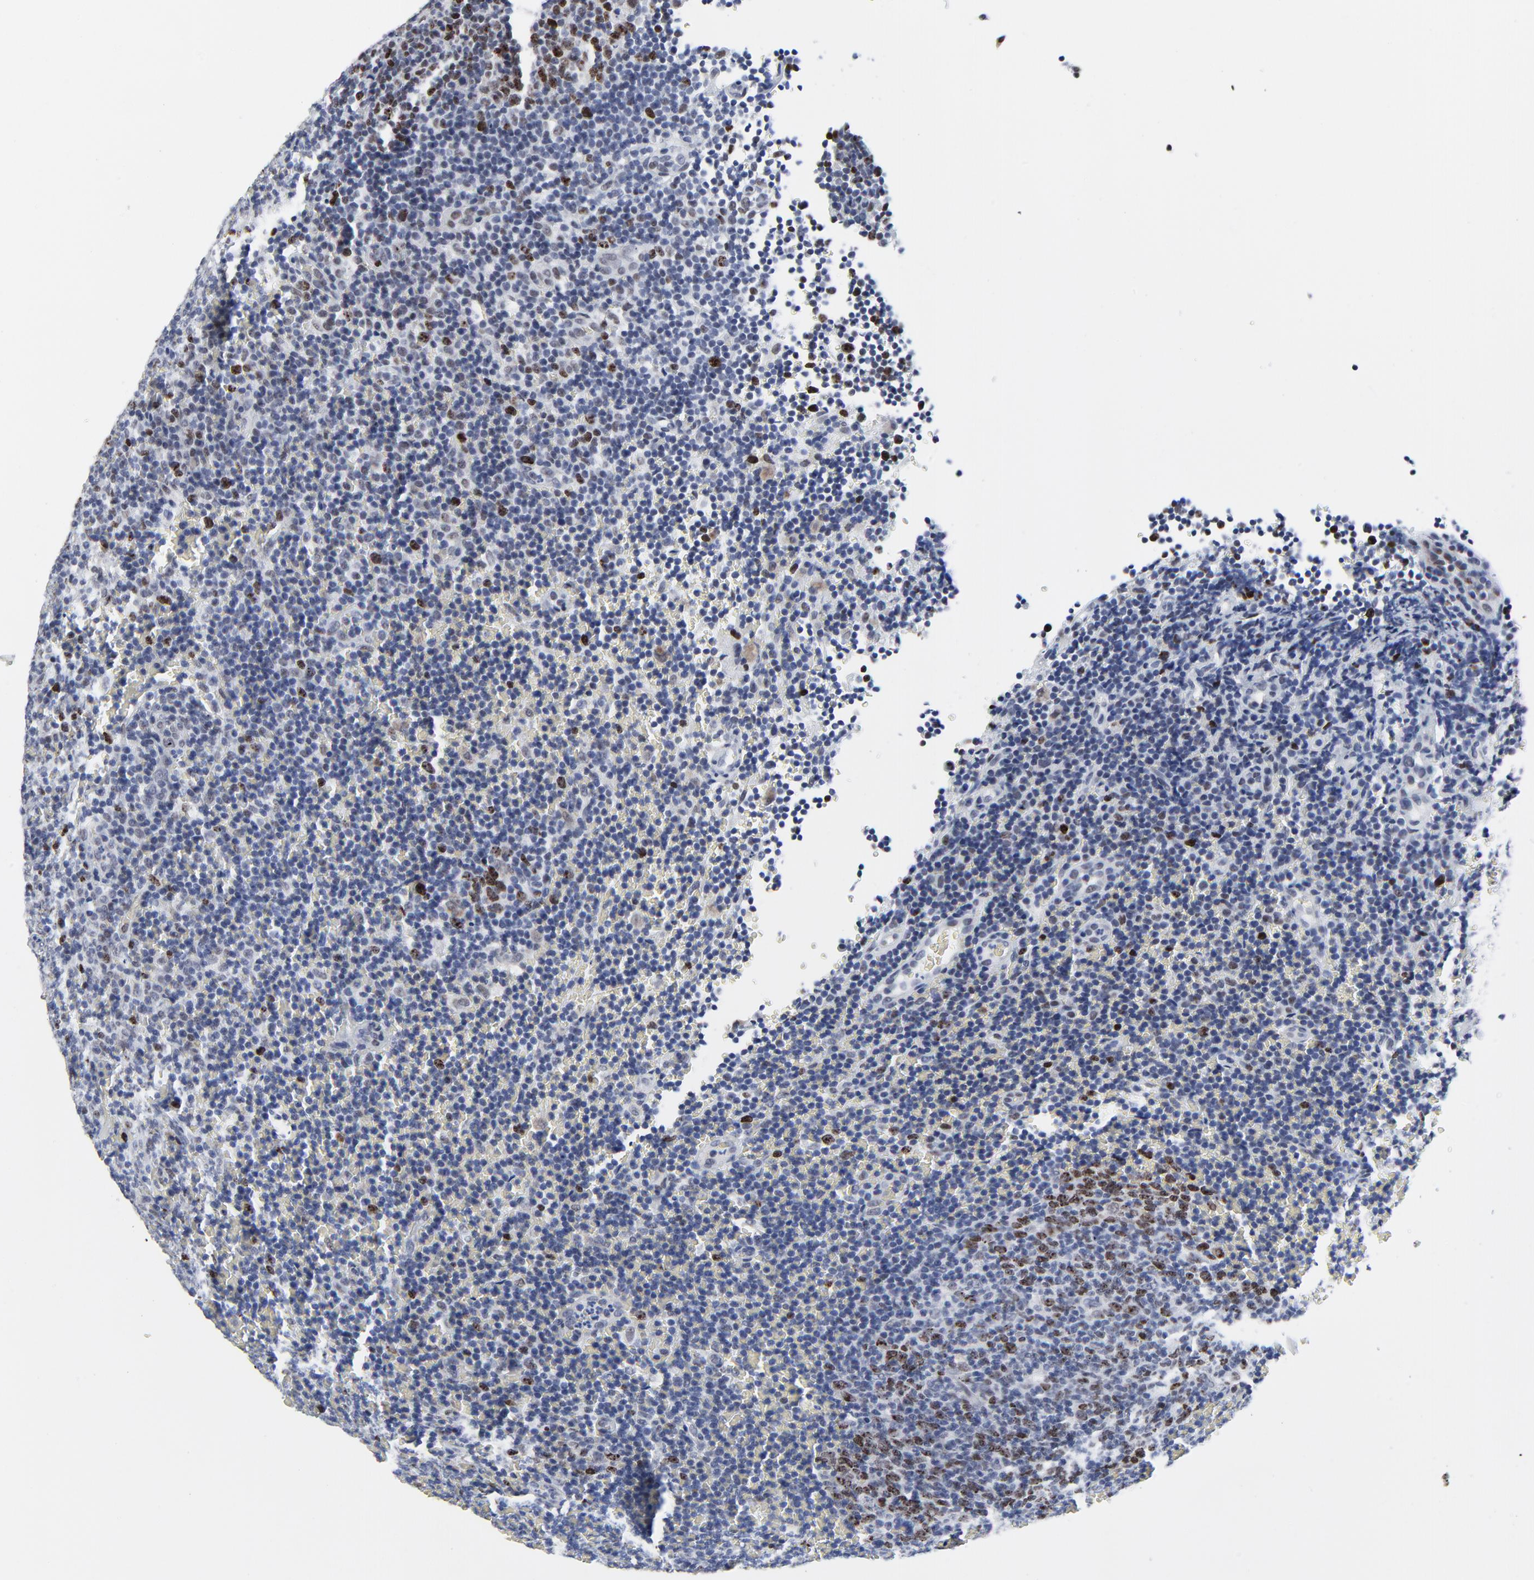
{"staining": {"intensity": "moderate", "quantity": "25%-75%", "location": "nuclear"}, "tissue": "lymphoma", "cell_type": "Tumor cells", "image_type": "cancer", "snomed": [{"axis": "morphology", "description": "Malignant lymphoma, non-Hodgkin's type, Low grade"}, {"axis": "topography", "description": "Lymph node"}], "caption": "Lymphoma stained with immunohistochemistry displays moderate nuclear positivity in approximately 25%-75% of tumor cells.", "gene": "ZNF589", "patient": {"sex": "male", "age": 74}}